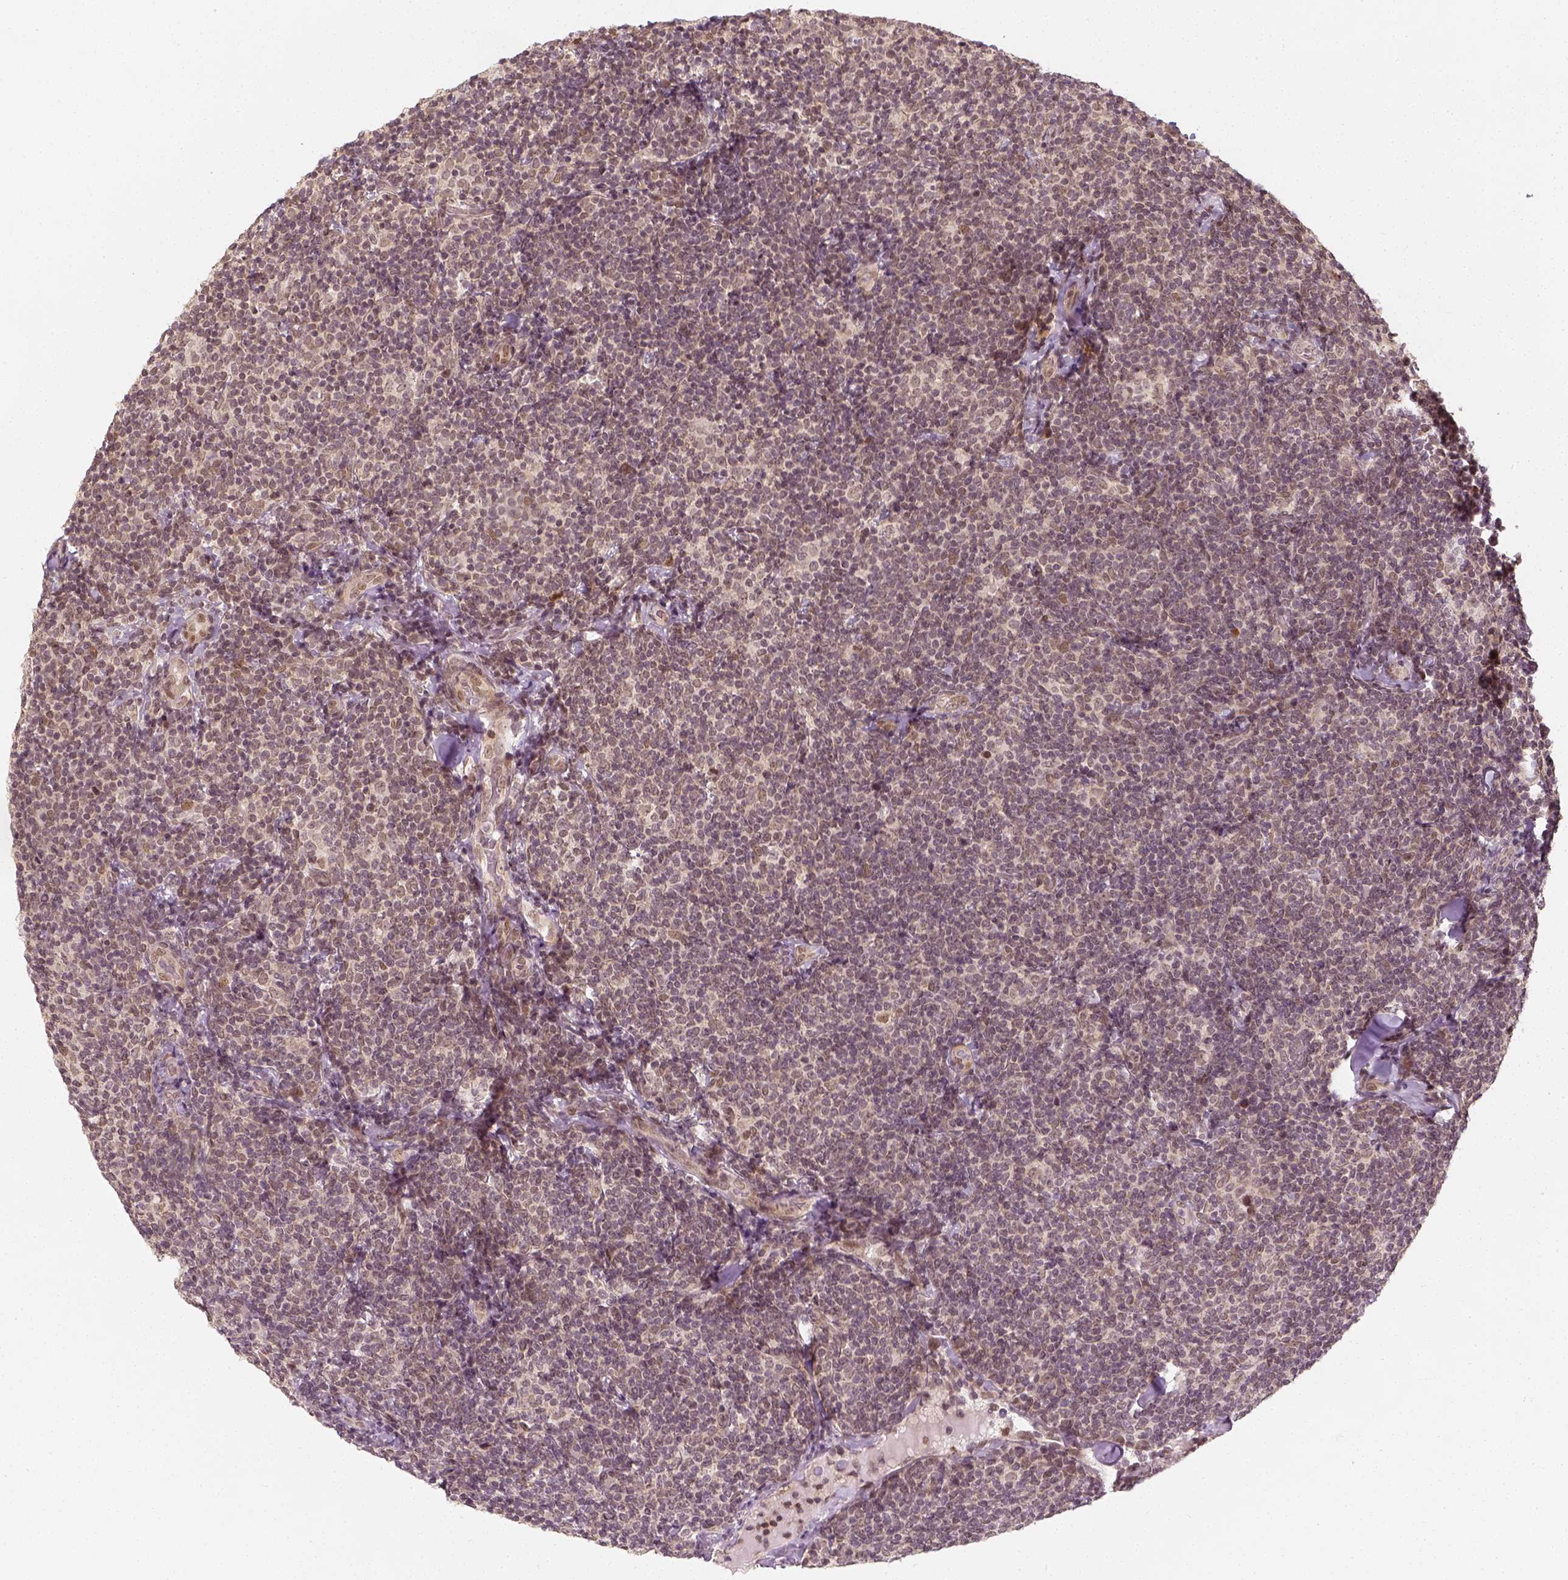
{"staining": {"intensity": "weak", "quantity": ">75%", "location": "nuclear"}, "tissue": "lymphoma", "cell_type": "Tumor cells", "image_type": "cancer", "snomed": [{"axis": "morphology", "description": "Malignant lymphoma, non-Hodgkin's type, Low grade"}, {"axis": "topography", "description": "Lymph node"}], "caption": "Immunohistochemistry staining of lymphoma, which reveals low levels of weak nuclear positivity in approximately >75% of tumor cells indicating weak nuclear protein positivity. The staining was performed using DAB (brown) for protein detection and nuclei were counterstained in hematoxylin (blue).", "gene": "ZMAT3", "patient": {"sex": "female", "age": 56}}